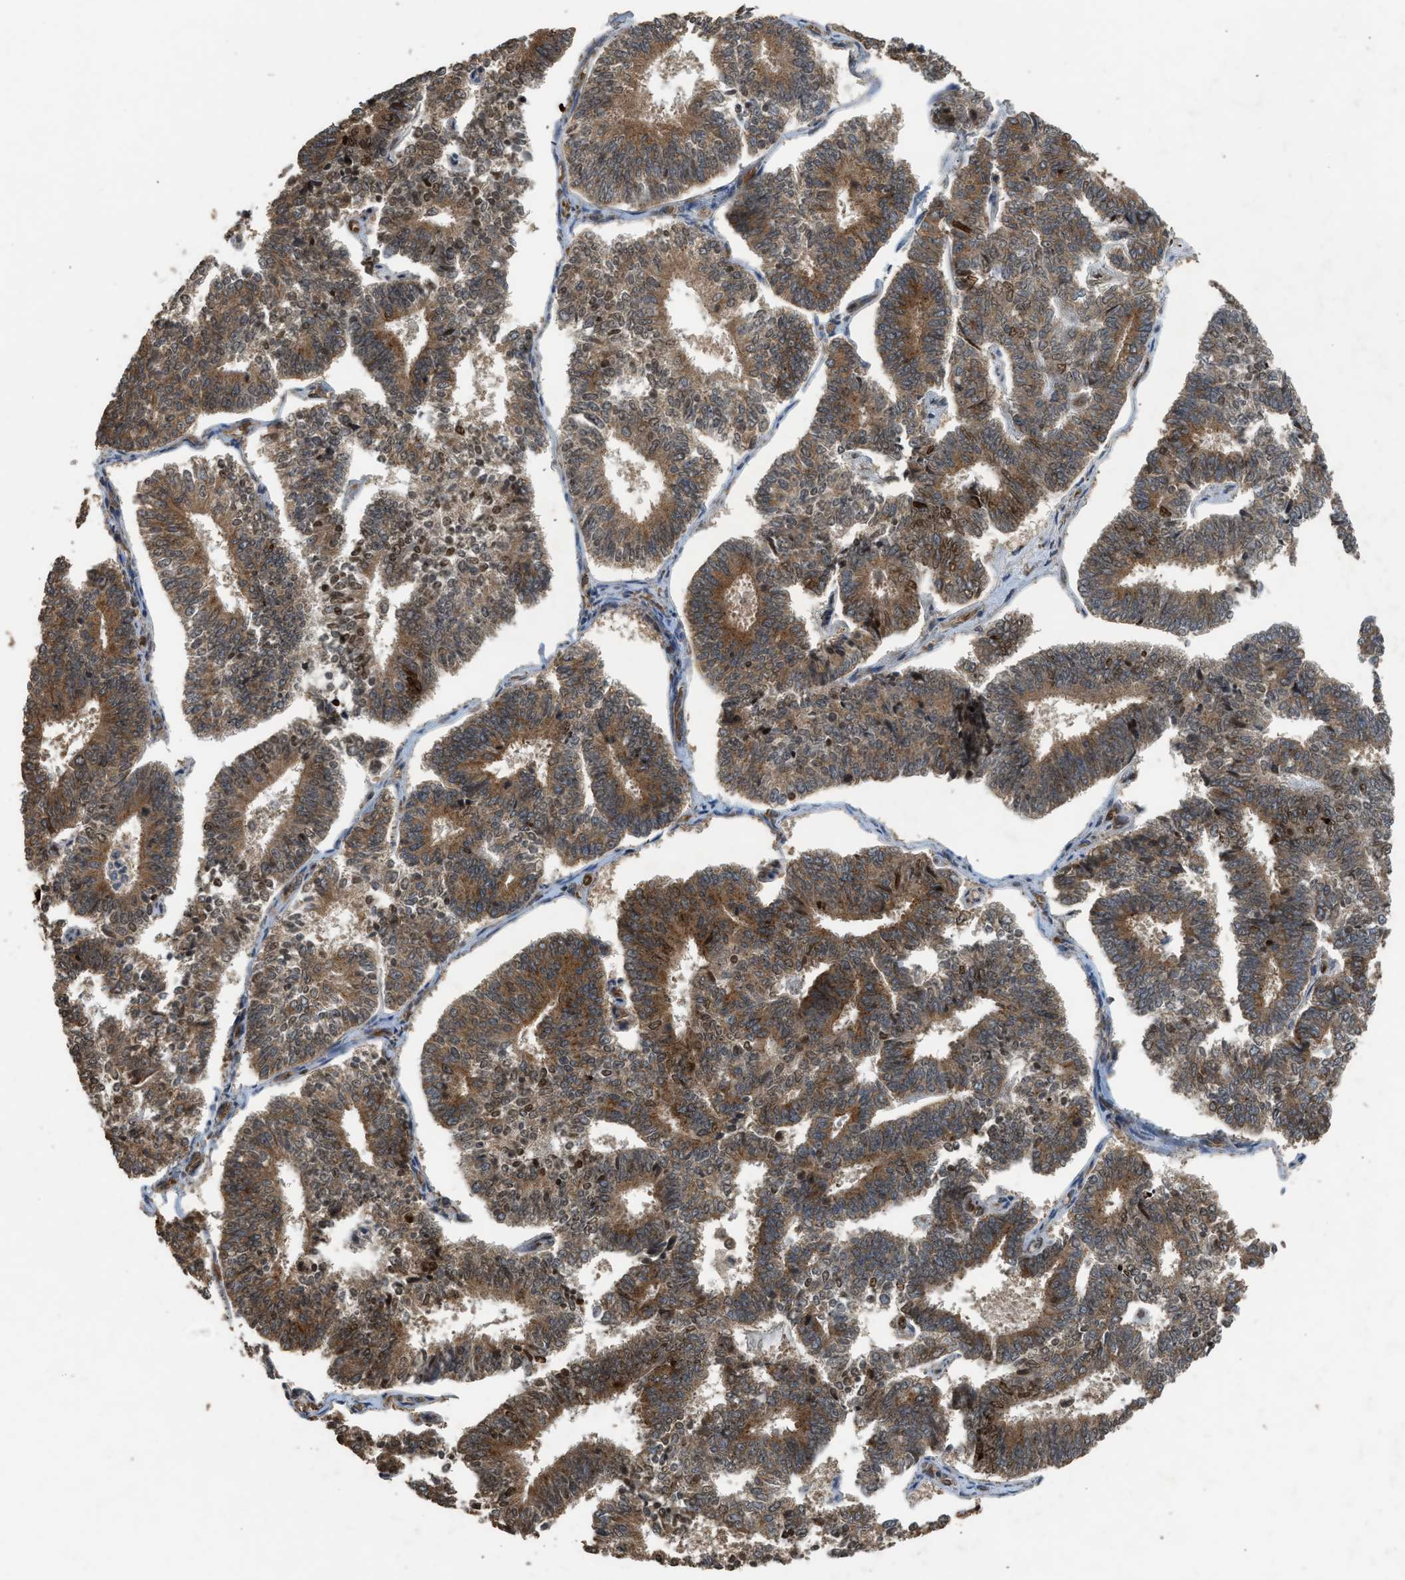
{"staining": {"intensity": "moderate", "quantity": ">75%", "location": "cytoplasmic/membranous"}, "tissue": "endometrial cancer", "cell_type": "Tumor cells", "image_type": "cancer", "snomed": [{"axis": "morphology", "description": "Adenocarcinoma, NOS"}, {"axis": "topography", "description": "Endometrium"}], "caption": "Tumor cells show medium levels of moderate cytoplasmic/membranous expression in approximately >75% of cells in endometrial adenocarcinoma.", "gene": "HIP1R", "patient": {"sex": "female", "age": 70}}